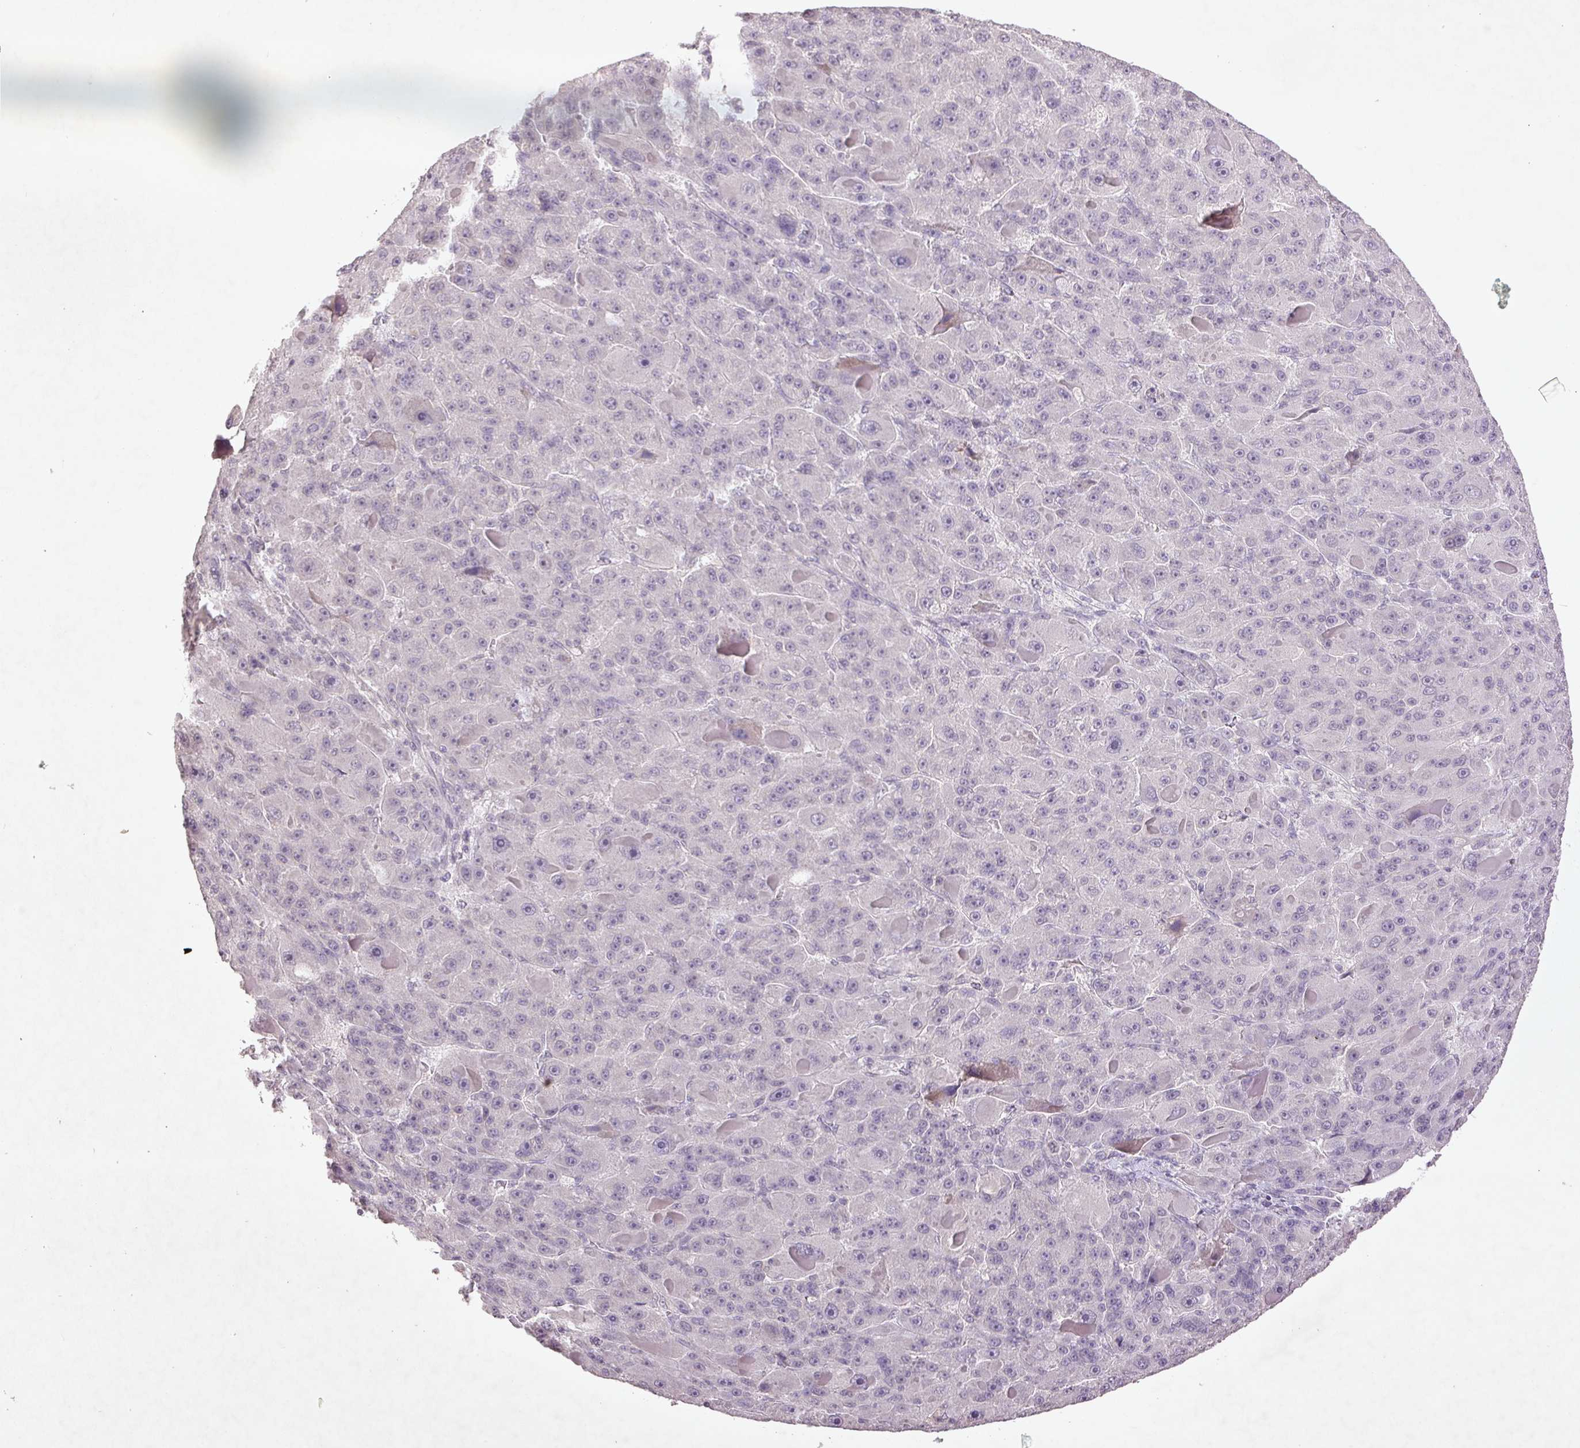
{"staining": {"intensity": "negative", "quantity": "none", "location": "none"}, "tissue": "liver cancer", "cell_type": "Tumor cells", "image_type": "cancer", "snomed": [{"axis": "morphology", "description": "Carcinoma, Hepatocellular, NOS"}, {"axis": "topography", "description": "Liver"}], "caption": "A high-resolution micrograph shows immunohistochemistry staining of liver cancer, which reveals no significant staining in tumor cells. (DAB (3,3'-diaminobenzidine) immunohistochemistry (IHC) with hematoxylin counter stain).", "gene": "FAM168B", "patient": {"sex": "male", "age": 76}}